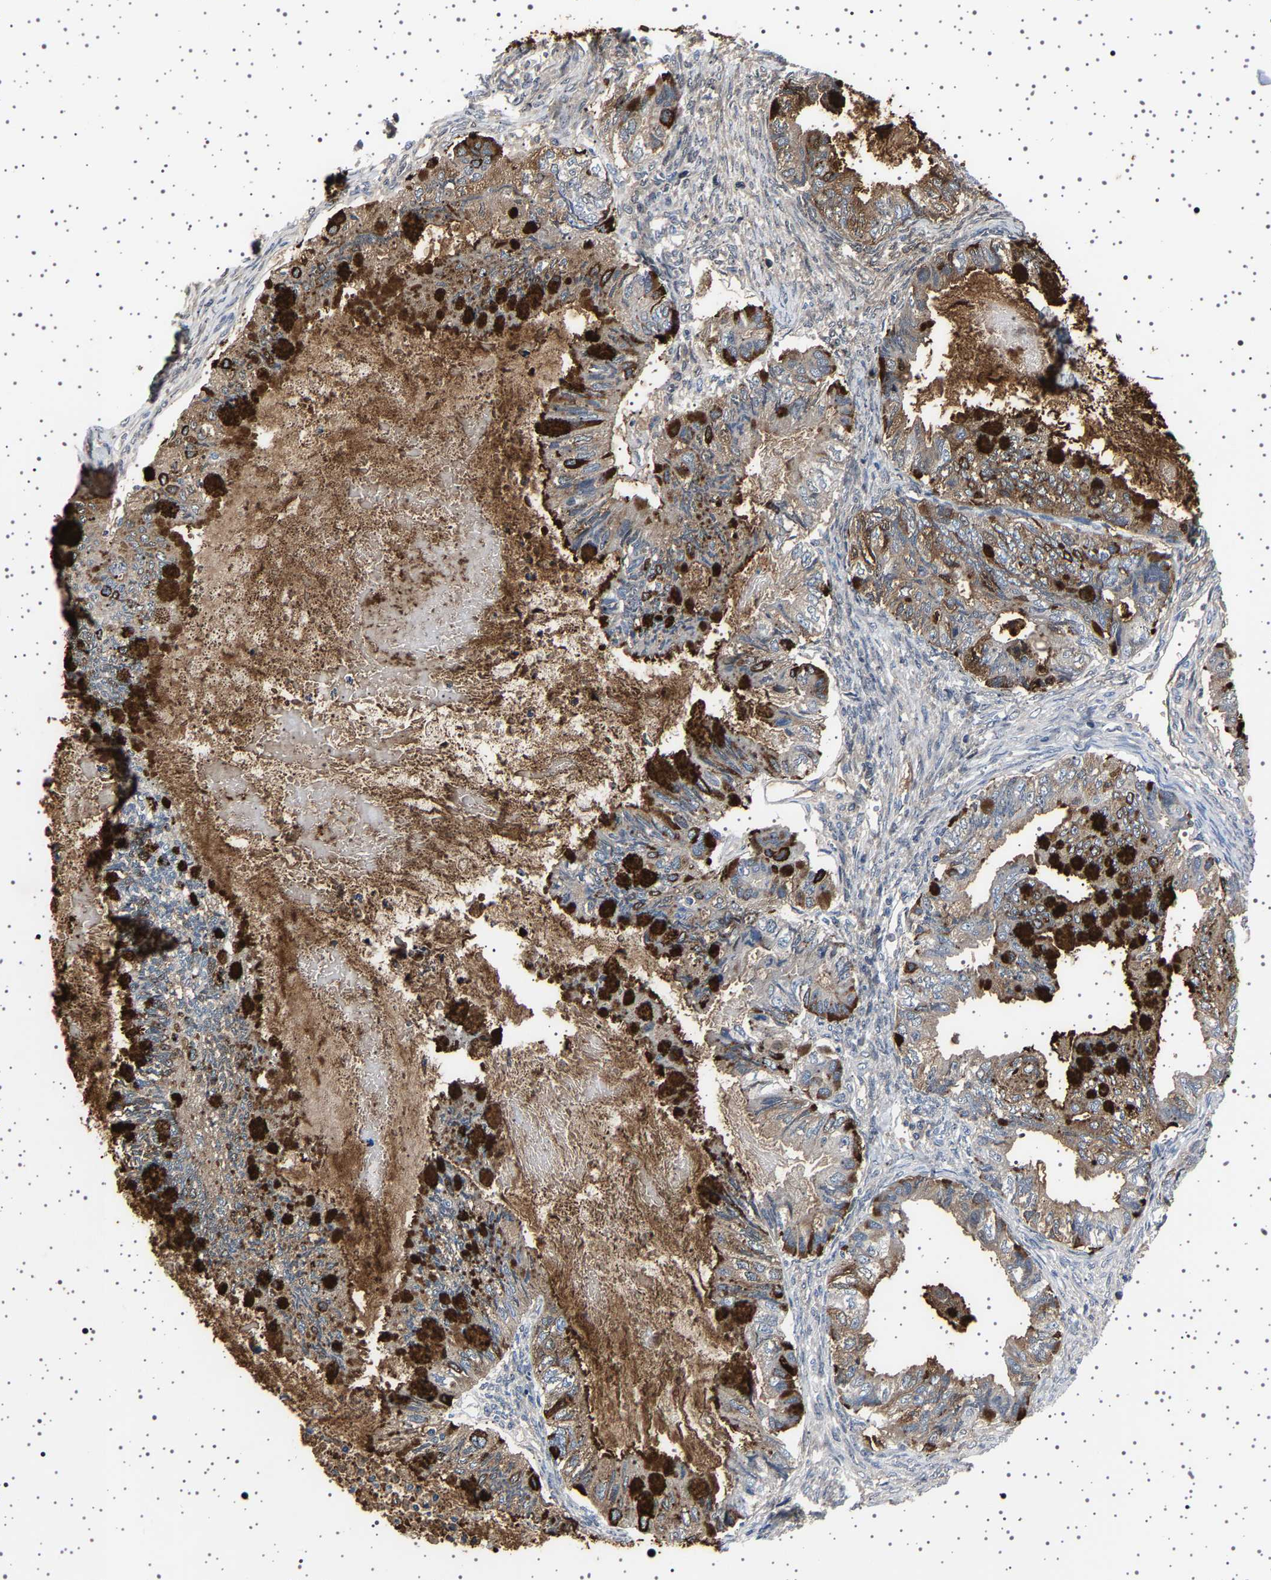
{"staining": {"intensity": "strong", "quantity": "25%-75%", "location": "cytoplasmic/membranous"}, "tissue": "ovarian cancer", "cell_type": "Tumor cells", "image_type": "cancer", "snomed": [{"axis": "morphology", "description": "Cystadenocarcinoma, mucinous, NOS"}, {"axis": "topography", "description": "Ovary"}], "caption": "An immunohistochemistry photomicrograph of tumor tissue is shown. Protein staining in brown shows strong cytoplasmic/membranous positivity in ovarian cancer (mucinous cystadenocarcinoma) within tumor cells. (DAB IHC, brown staining for protein, blue staining for nuclei).", "gene": "TFF3", "patient": {"sex": "female", "age": 80}}